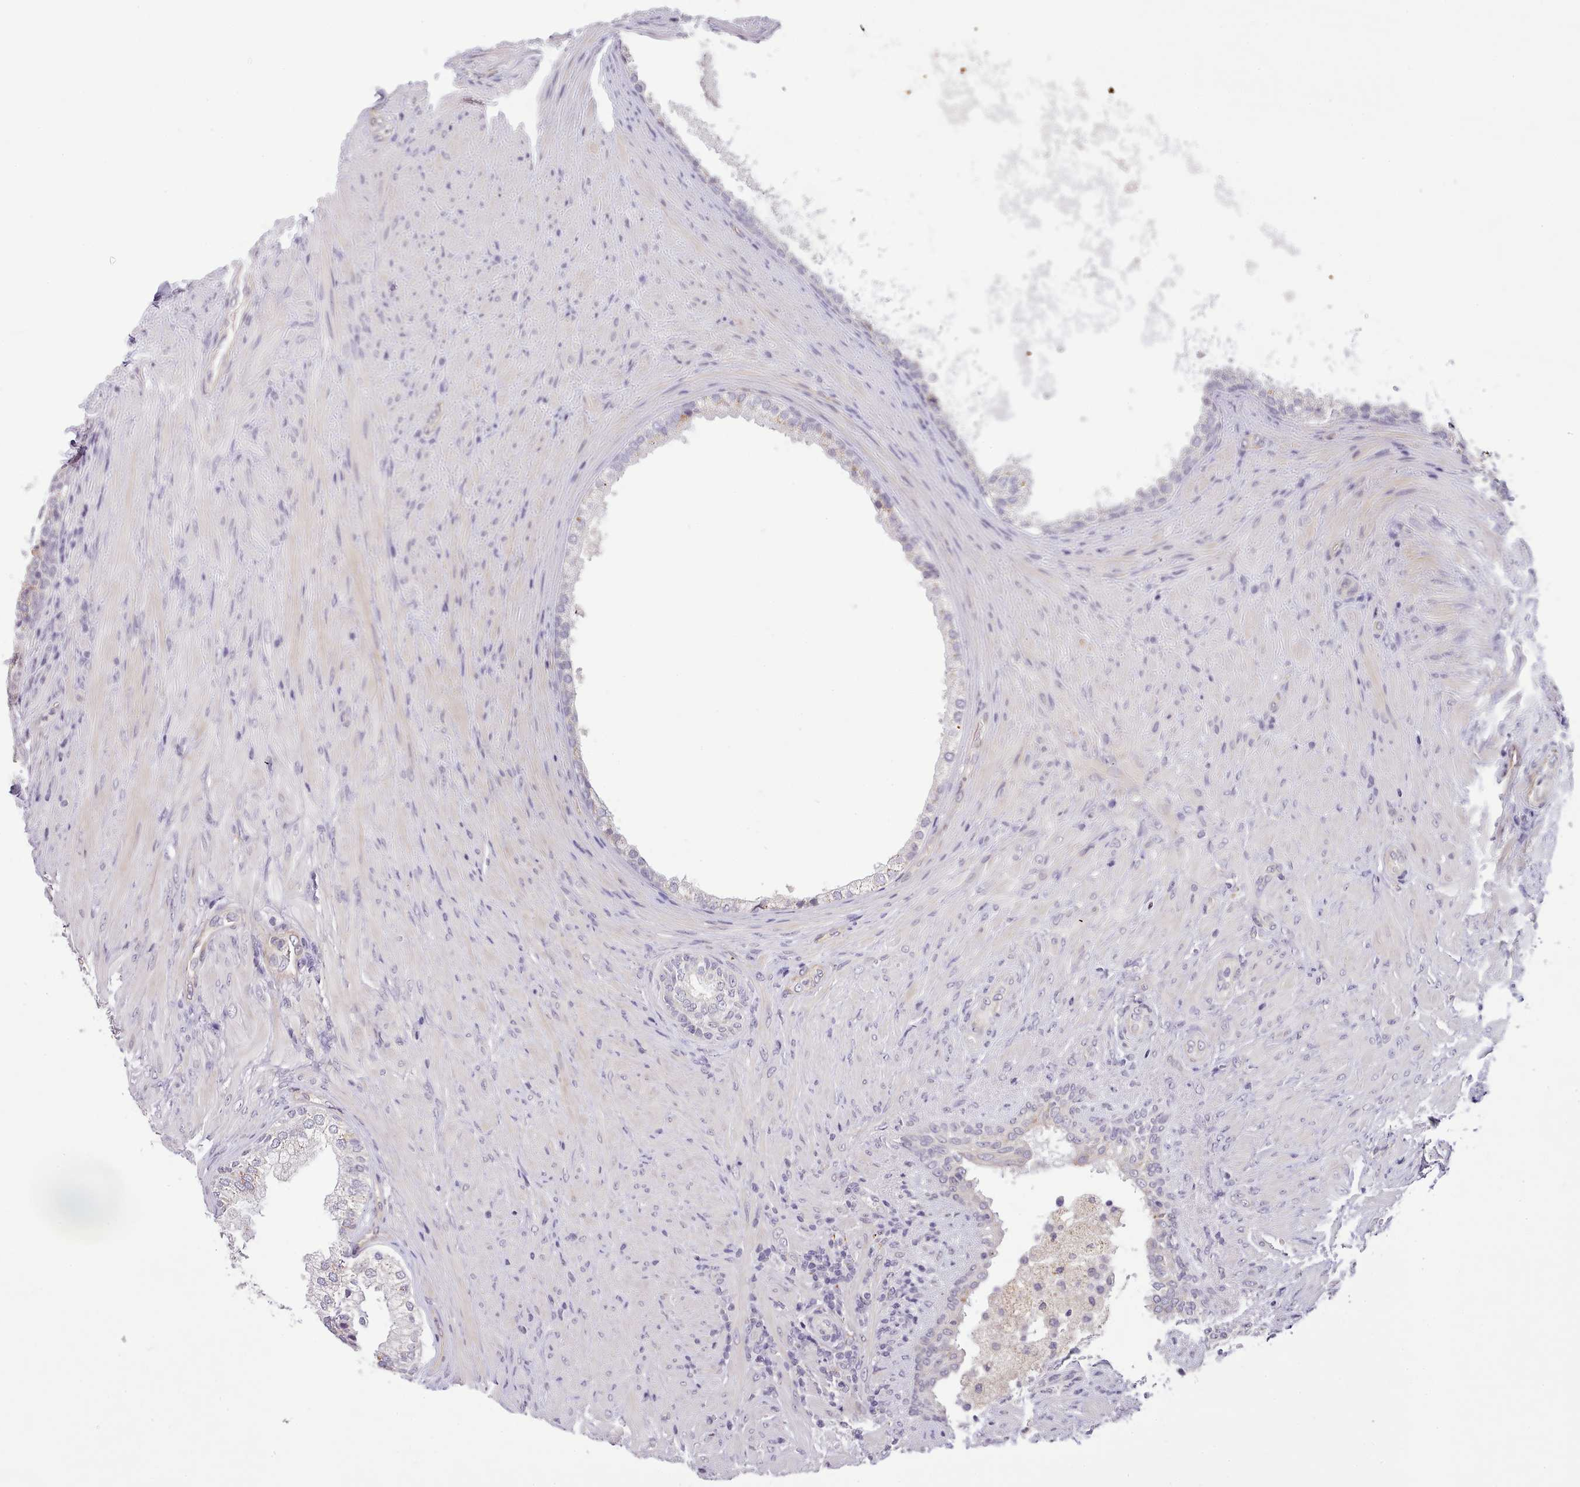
{"staining": {"intensity": "moderate", "quantity": "25%-75%", "location": "cytoplasmic/membranous"}, "tissue": "prostate", "cell_type": "Glandular cells", "image_type": "normal", "snomed": [{"axis": "morphology", "description": "Normal tissue, NOS"}, {"axis": "topography", "description": "Prostate"}], "caption": "About 25%-75% of glandular cells in normal human prostate demonstrate moderate cytoplasmic/membranous protein staining as visualized by brown immunohistochemical staining.", "gene": "ZNF658", "patient": {"sex": "male", "age": 76}}